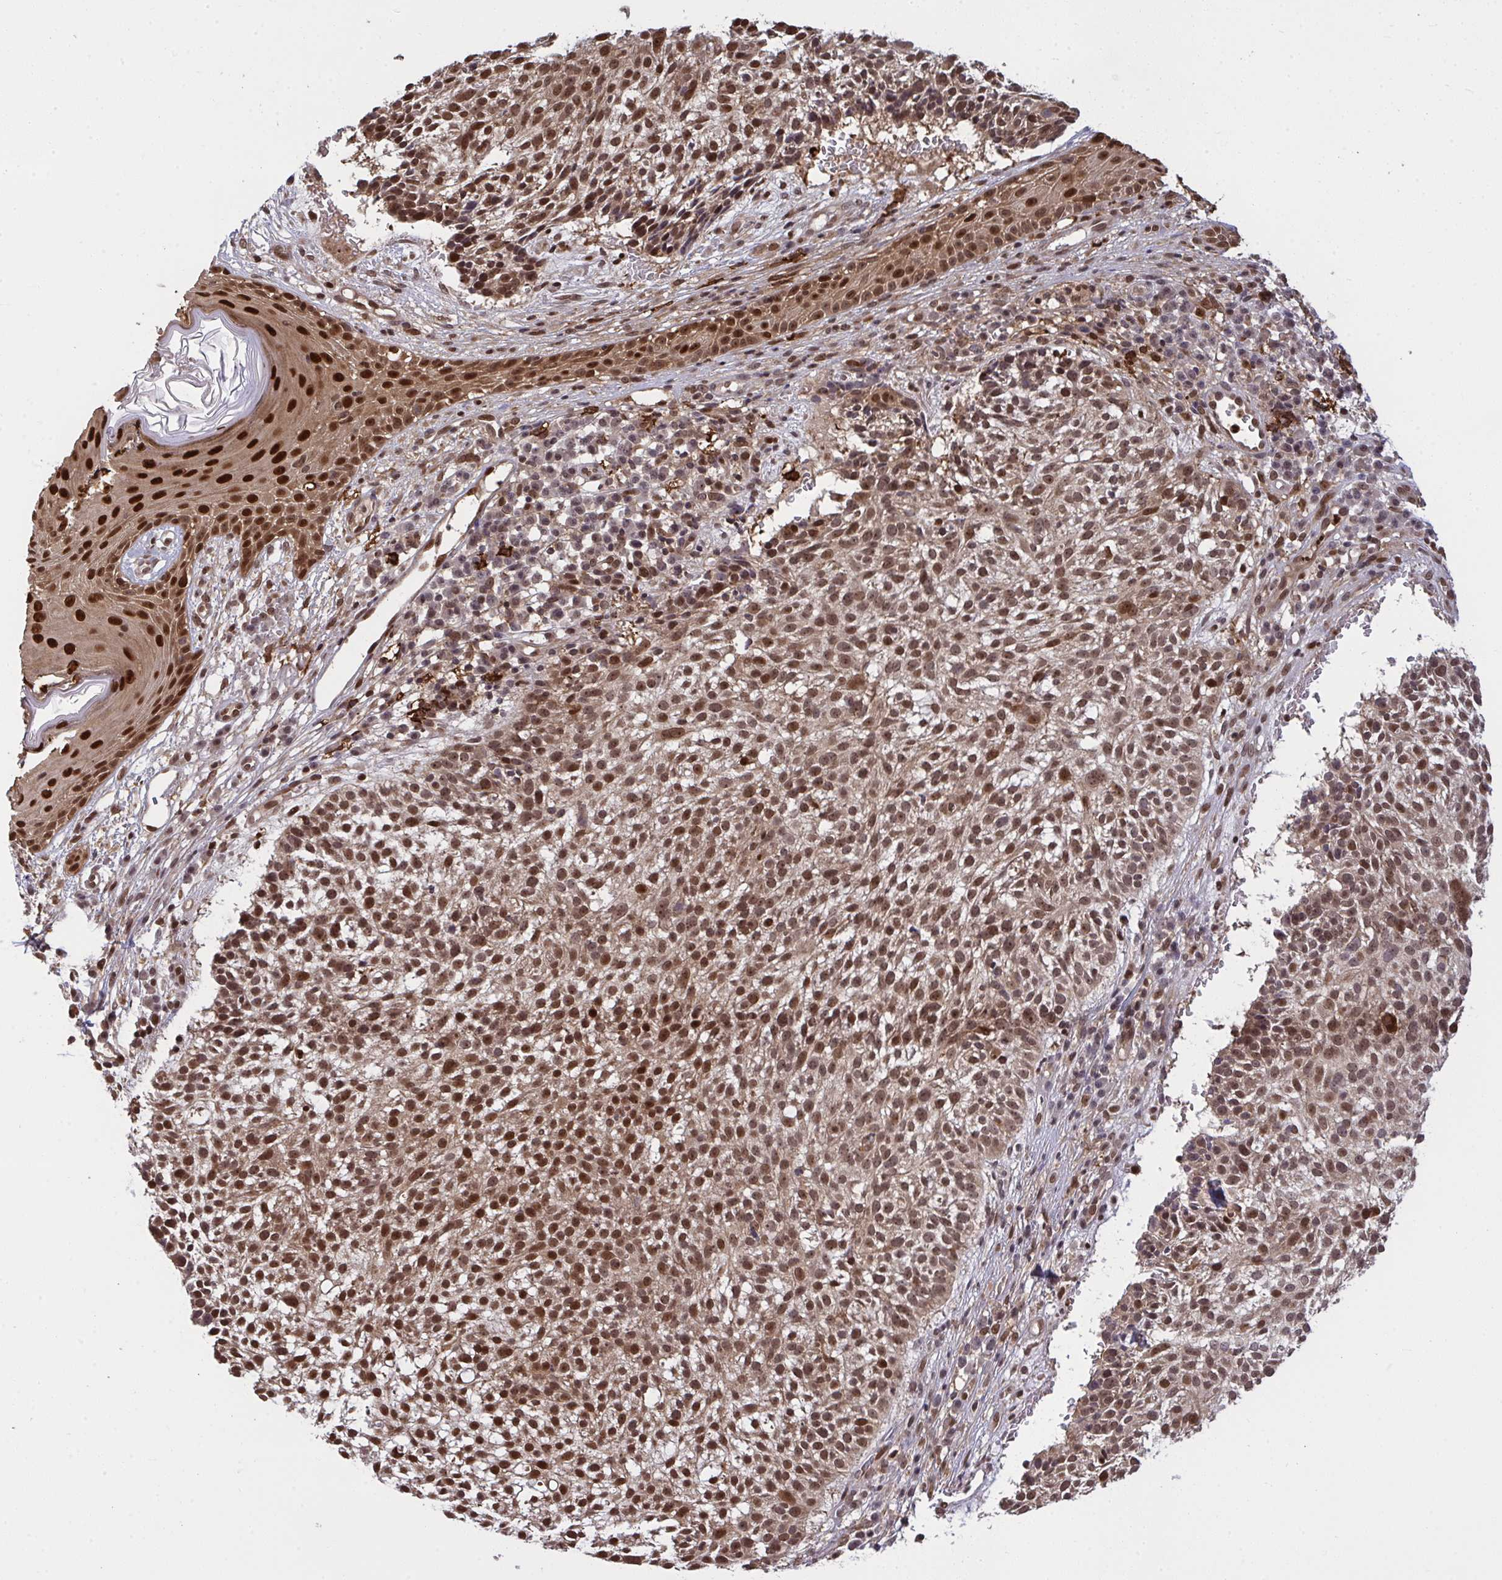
{"staining": {"intensity": "moderate", "quantity": ">75%", "location": "nuclear"}, "tissue": "skin cancer", "cell_type": "Tumor cells", "image_type": "cancer", "snomed": [{"axis": "morphology", "description": "Basal cell carcinoma"}, {"axis": "topography", "description": "Skin"}, {"axis": "topography", "description": "Skin of scalp"}], "caption": "Immunohistochemical staining of skin cancer (basal cell carcinoma) exhibits moderate nuclear protein expression in approximately >75% of tumor cells.", "gene": "UXT", "patient": {"sex": "female", "age": 45}}